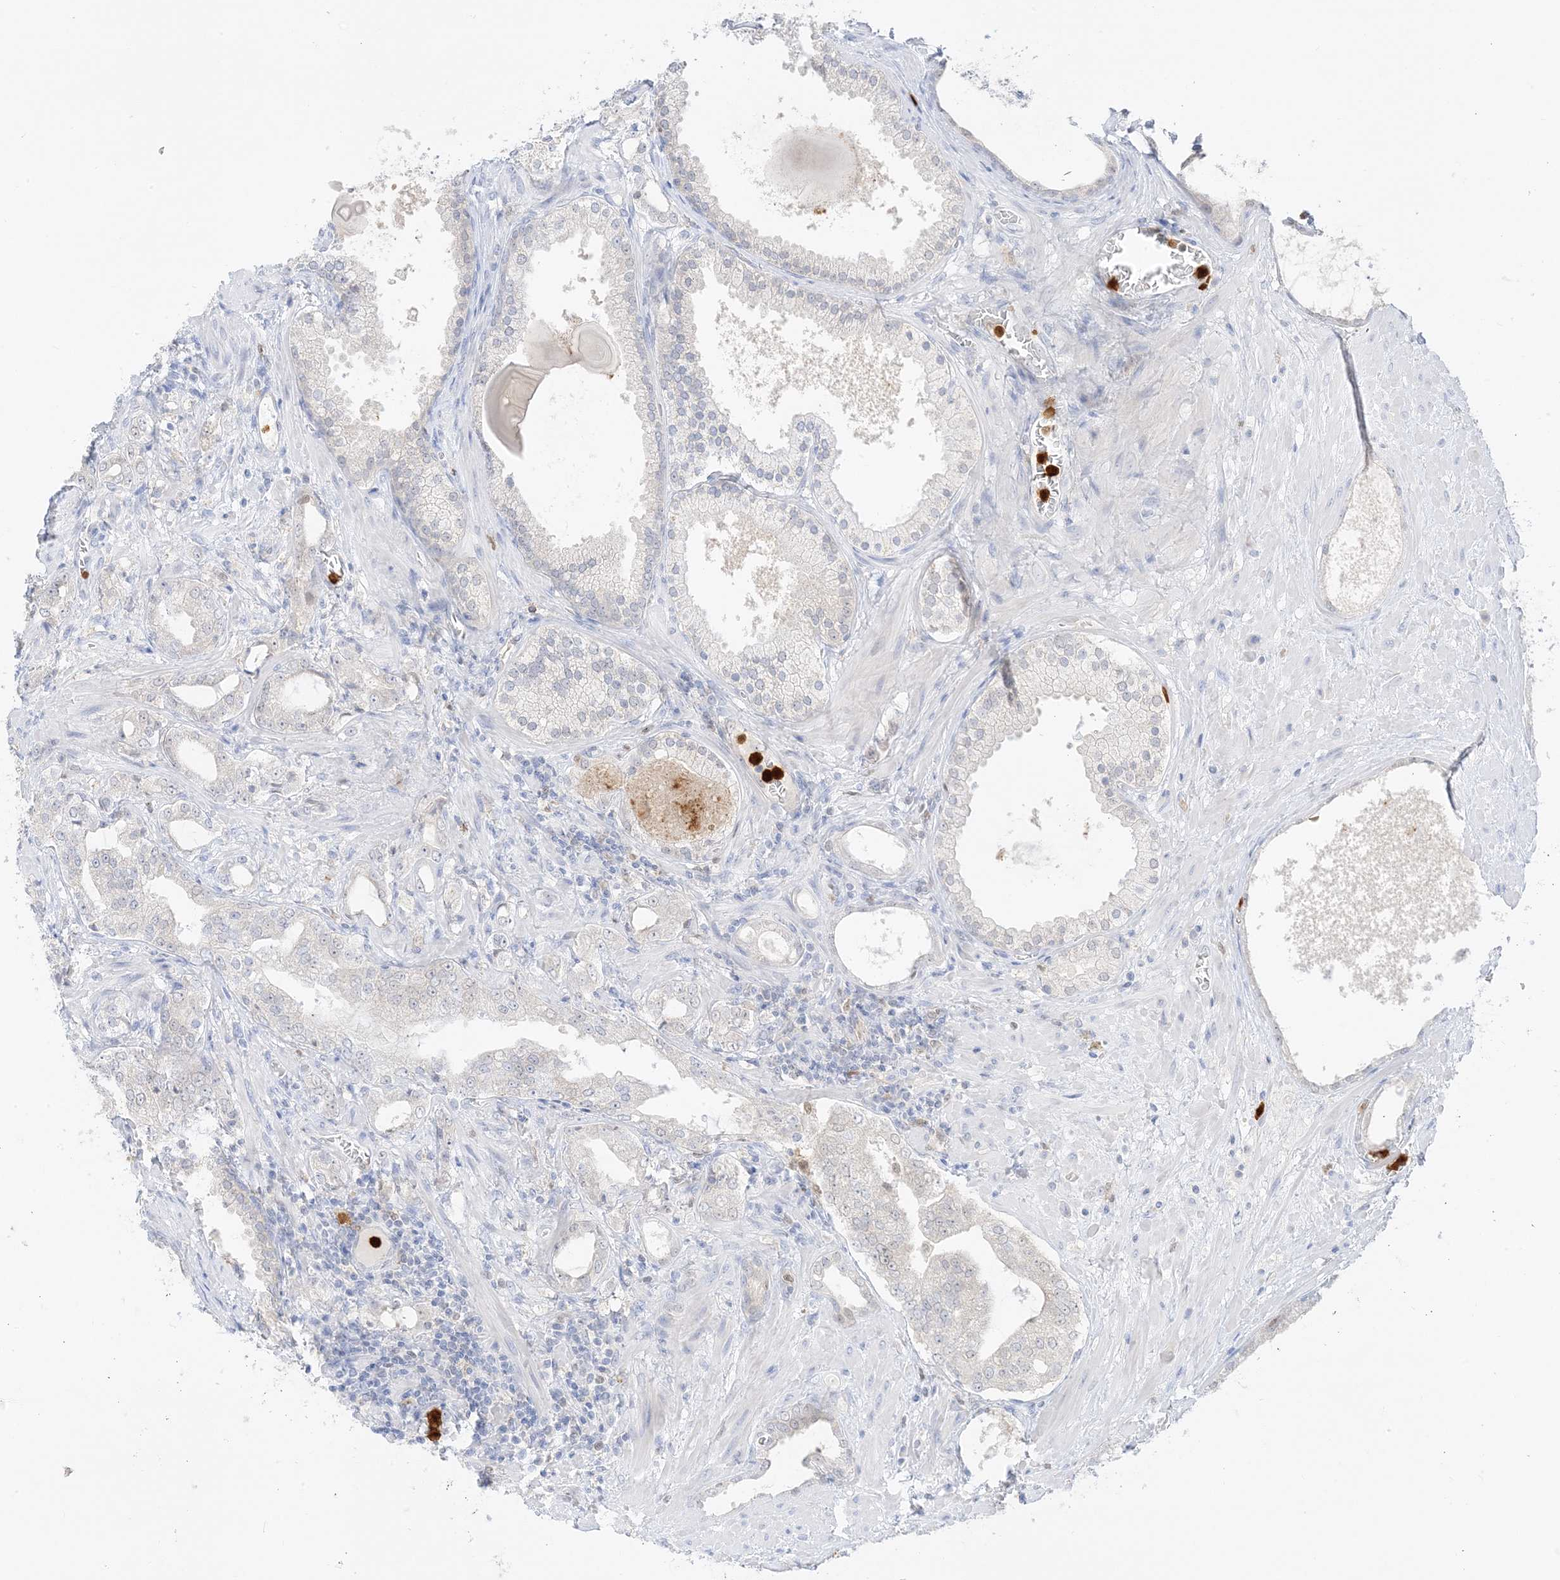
{"staining": {"intensity": "negative", "quantity": "none", "location": "none"}, "tissue": "prostate cancer", "cell_type": "Tumor cells", "image_type": "cancer", "snomed": [{"axis": "morphology", "description": "Adenocarcinoma, High grade"}, {"axis": "topography", "description": "Prostate"}], "caption": "There is no significant positivity in tumor cells of adenocarcinoma (high-grade) (prostate).", "gene": "GCA", "patient": {"sex": "male", "age": 64}}